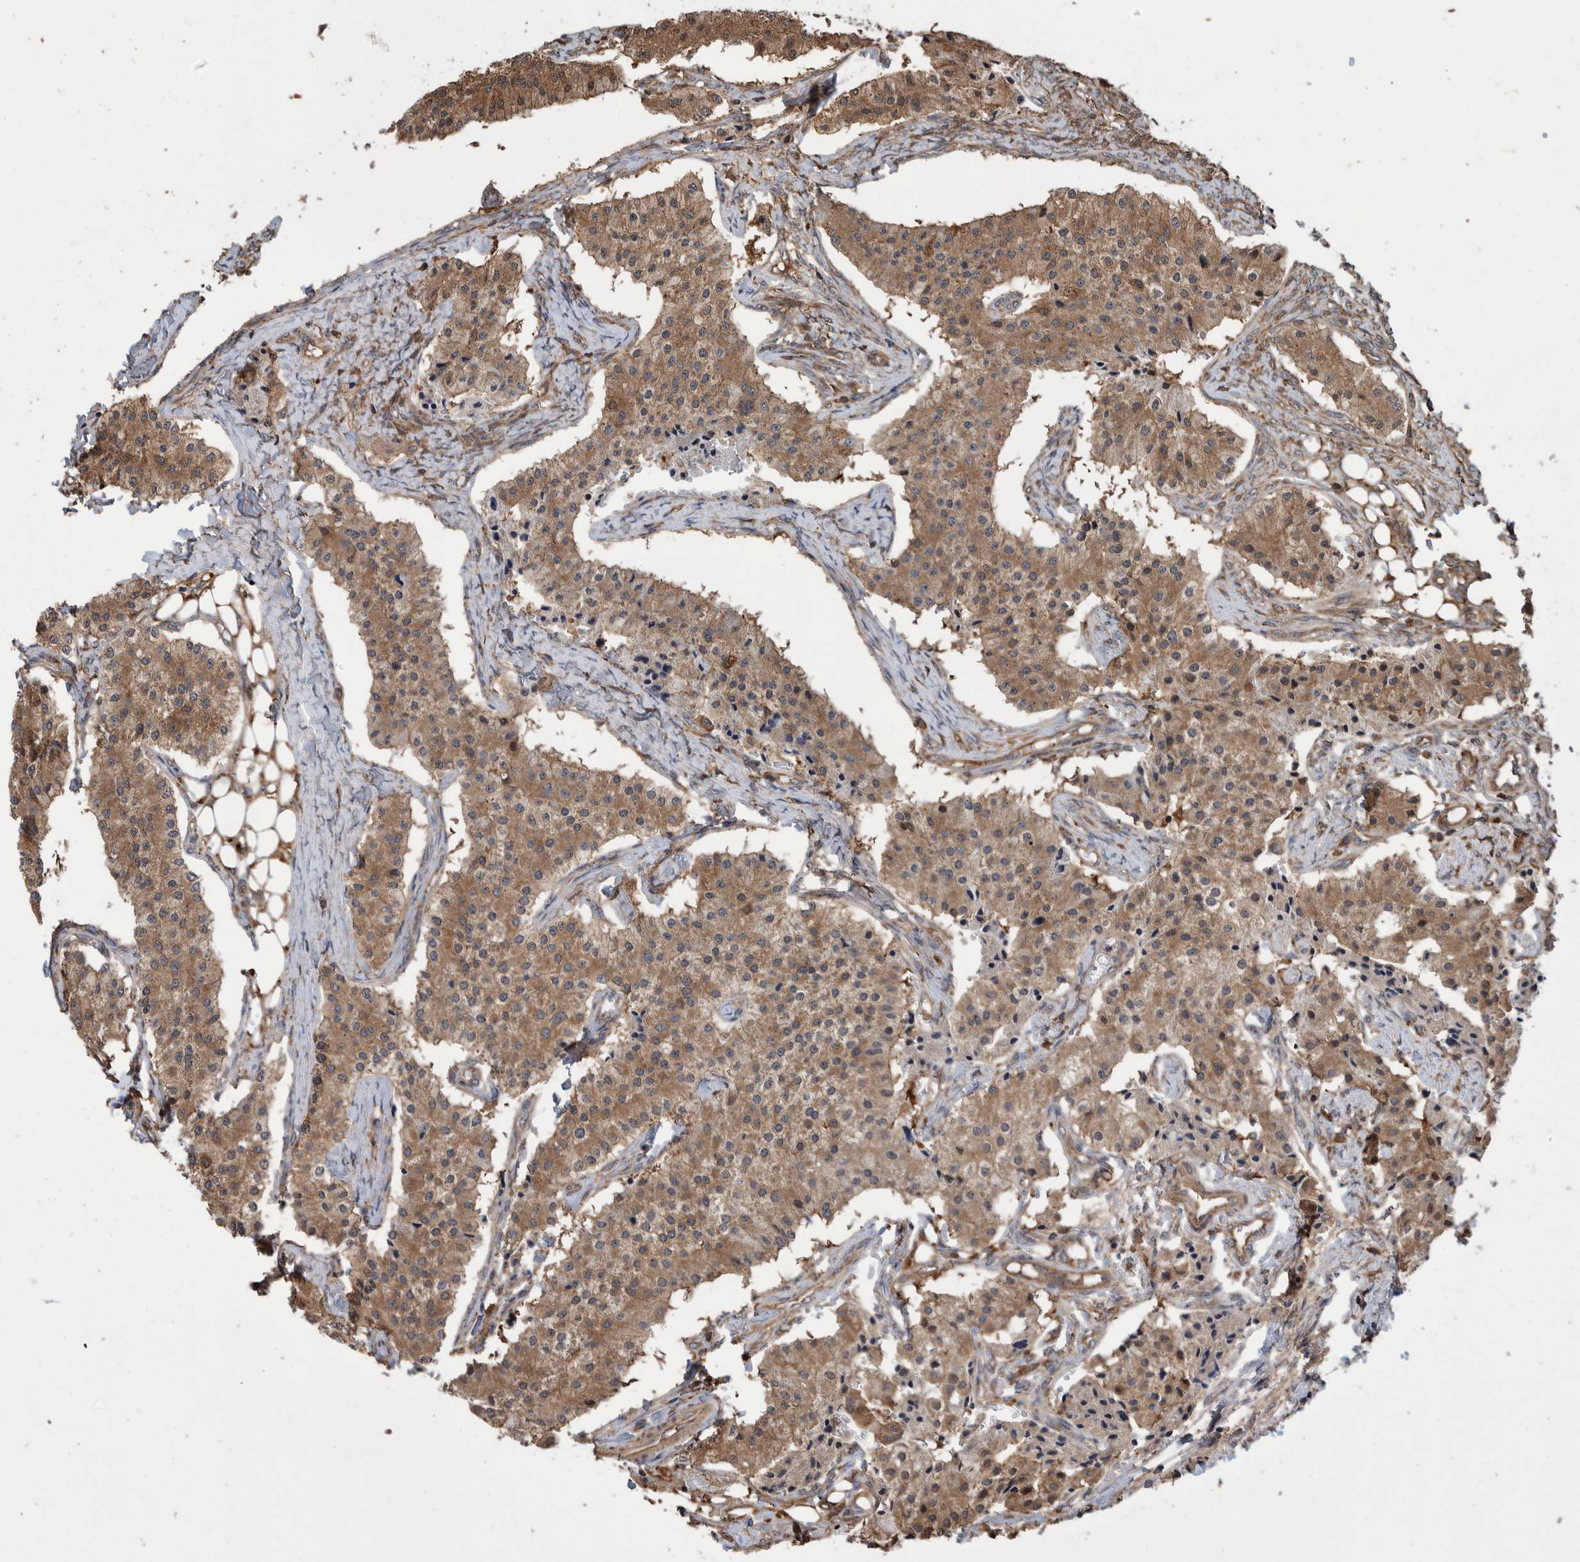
{"staining": {"intensity": "moderate", "quantity": ">75%", "location": "cytoplasmic/membranous"}, "tissue": "carcinoid", "cell_type": "Tumor cells", "image_type": "cancer", "snomed": [{"axis": "morphology", "description": "Carcinoid, malignant, NOS"}, {"axis": "topography", "description": "Colon"}], "caption": "This is an image of immunohistochemistry (IHC) staining of carcinoid, which shows moderate staining in the cytoplasmic/membranous of tumor cells.", "gene": "VBP1", "patient": {"sex": "female", "age": 52}}